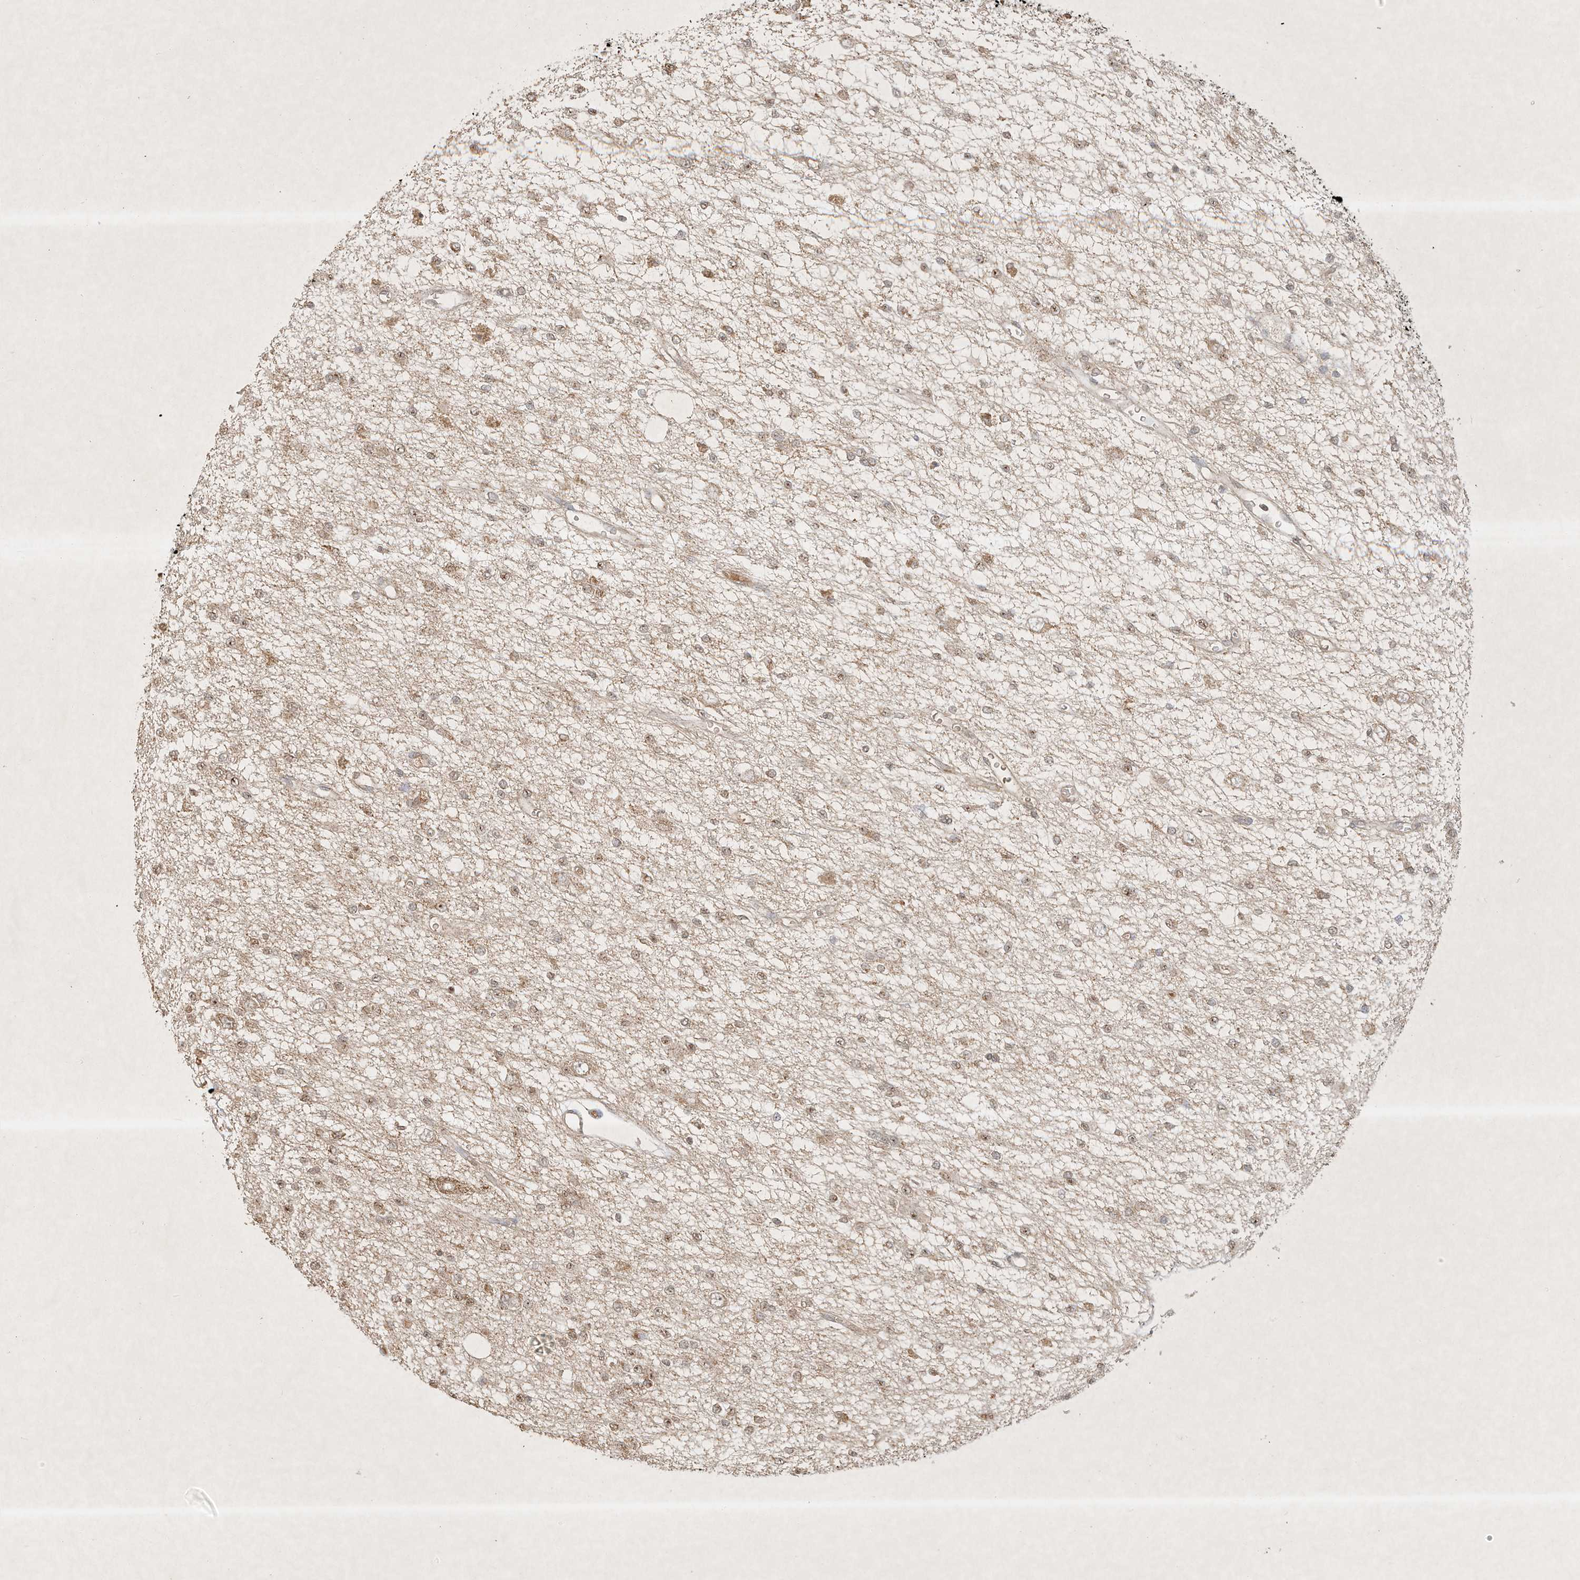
{"staining": {"intensity": "weak", "quantity": "25%-75%", "location": "cytoplasmic/membranous,nuclear"}, "tissue": "glioma", "cell_type": "Tumor cells", "image_type": "cancer", "snomed": [{"axis": "morphology", "description": "Glioma, malignant, Low grade"}, {"axis": "topography", "description": "Brain"}], "caption": "This image demonstrates immunohistochemistry (IHC) staining of malignant low-grade glioma, with low weak cytoplasmic/membranous and nuclear positivity in approximately 25%-75% of tumor cells.", "gene": "BTRC", "patient": {"sex": "male", "age": 38}}